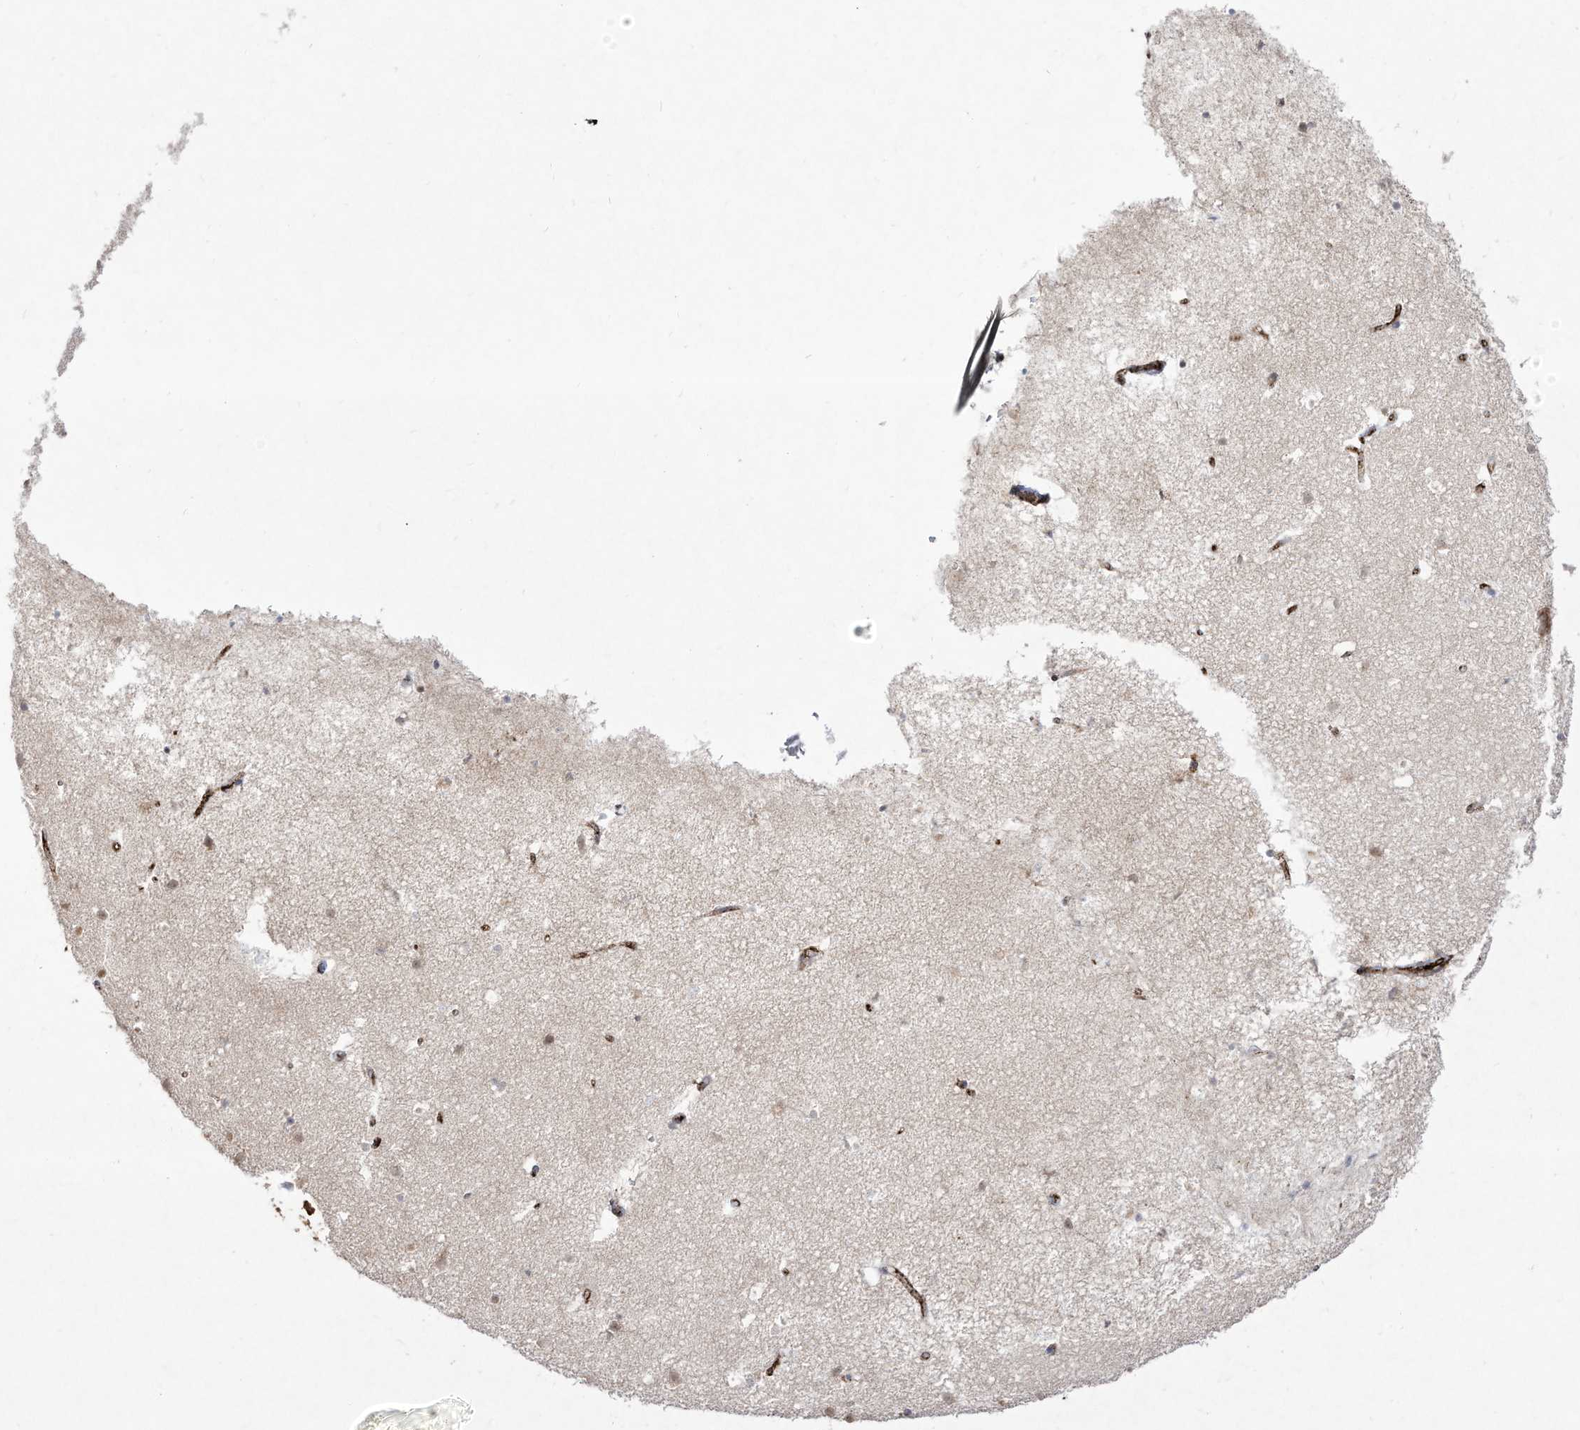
{"staining": {"intensity": "strong", "quantity": ">75%", "location": "cytoplasmic/membranous"}, "tissue": "cerebral cortex", "cell_type": "Endothelial cells", "image_type": "normal", "snomed": [{"axis": "morphology", "description": "Normal tissue, NOS"}, {"axis": "topography", "description": "Cerebral cortex"}], "caption": "Cerebral cortex stained with DAB (3,3'-diaminobenzidine) immunohistochemistry exhibits high levels of strong cytoplasmic/membranous expression in about >75% of endothelial cells. (brown staining indicates protein expression, while blue staining denotes nuclei).", "gene": "ZGRF1", "patient": {"sex": "male", "age": 54}}